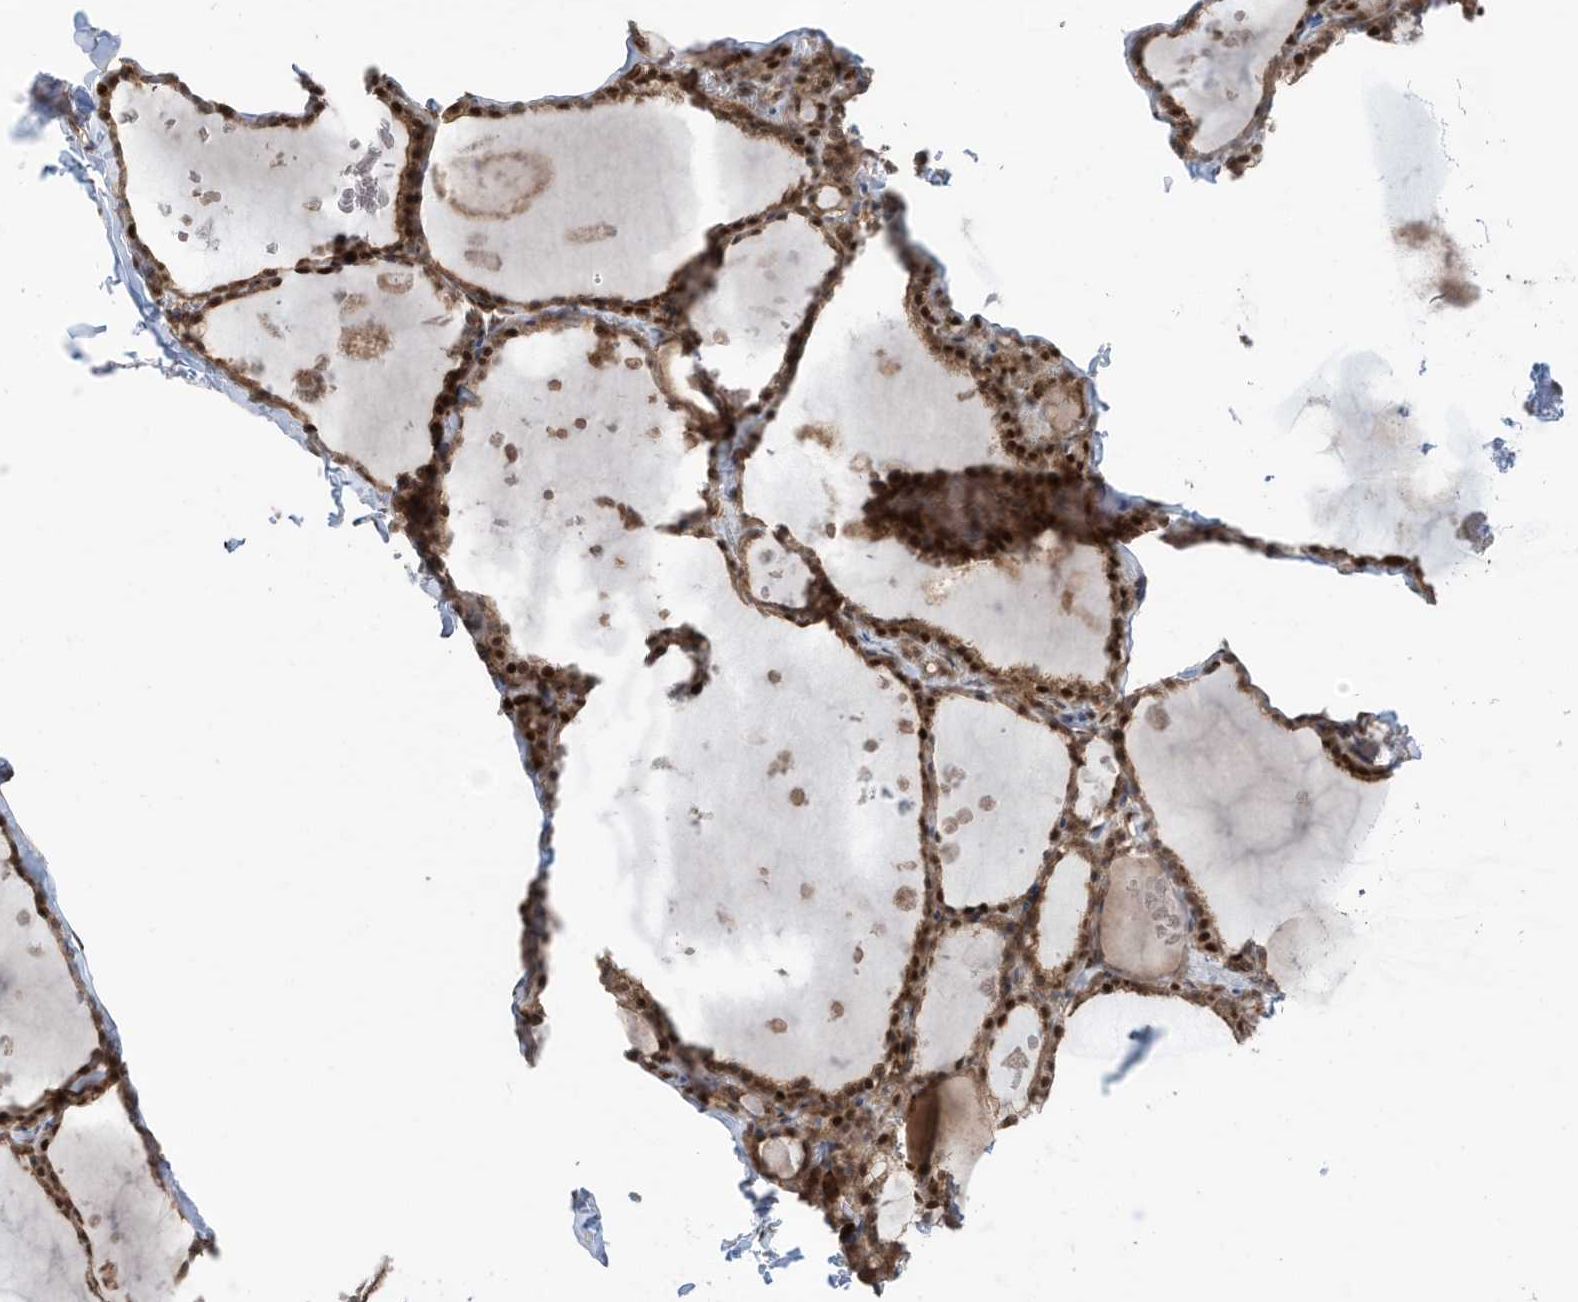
{"staining": {"intensity": "strong", "quantity": ">75%", "location": "cytoplasmic/membranous,nuclear"}, "tissue": "thyroid gland", "cell_type": "Glandular cells", "image_type": "normal", "snomed": [{"axis": "morphology", "description": "Normal tissue, NOS"}, {"axis": "topography", "description": "Thyroid gland"}], "caption": "The immunohistochemical stain highlights strong cytoplasmic/membranous,nuclear positivity in glandular cells of unremarkable thyroid gland.", "gene": "REPIN1", "patient": {"sex": "male", "age": 56}}